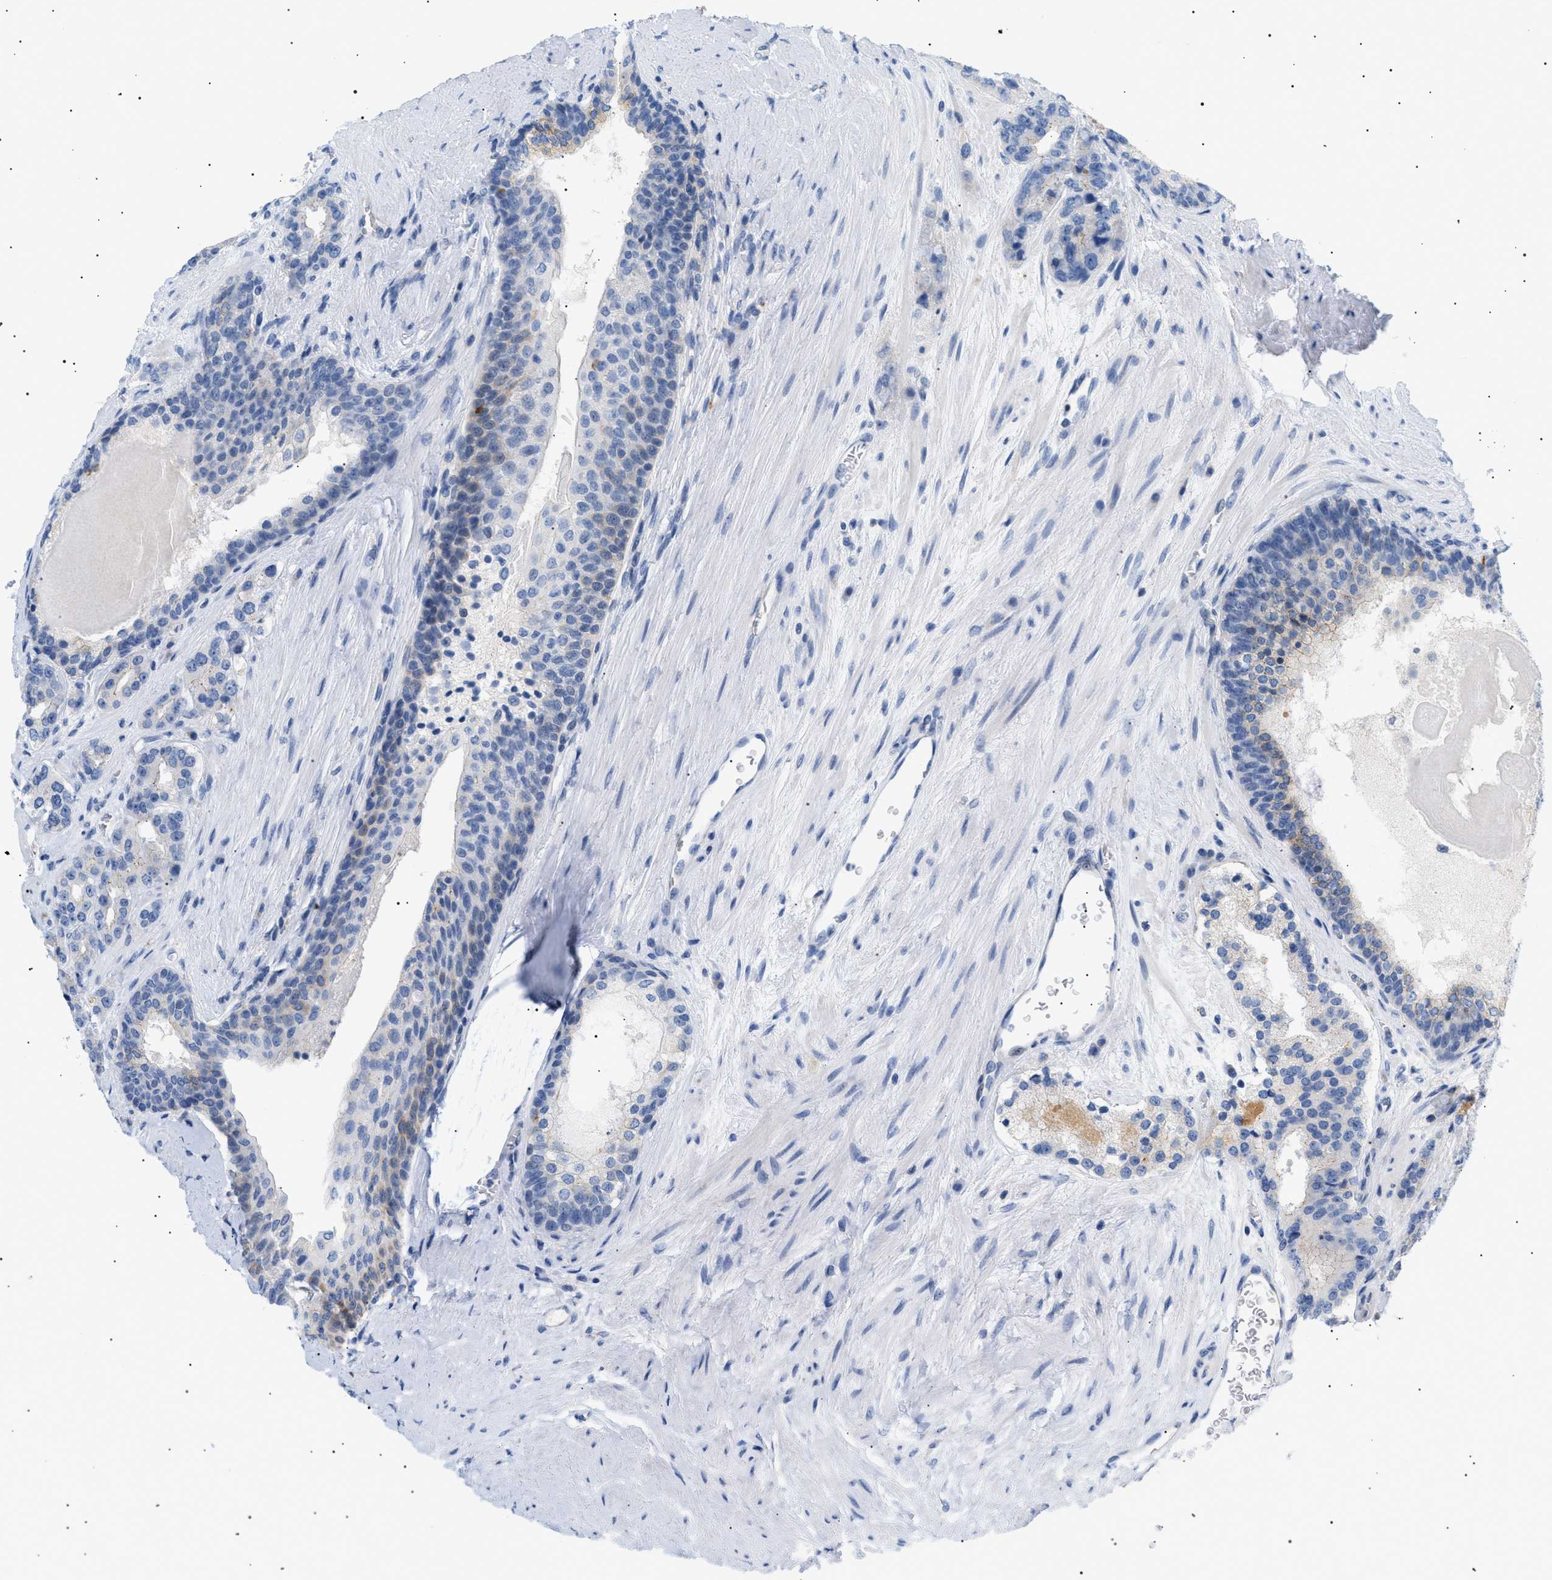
{"staining": {"intensity": "negative", "quantity": "none", "location": "none"}, "tissue": "prostate cancer", "cell_type": "Tumor cells", "image_type": "cancer", "snomed": [{"axis": "morphology", "description": "Adenocarcinoma, High grade"}, {"axis": "topography", "description": "Prostate"}], "caption": "IHC histopathology image of neoplastic tissue: human prostate cancer stained with DAB (3,3'-diaminobenzidine) demonstrates no significant protein staining in tumor cells.", "gene": "ADCY10", "patient": {"sex": "male", "age": 60}}